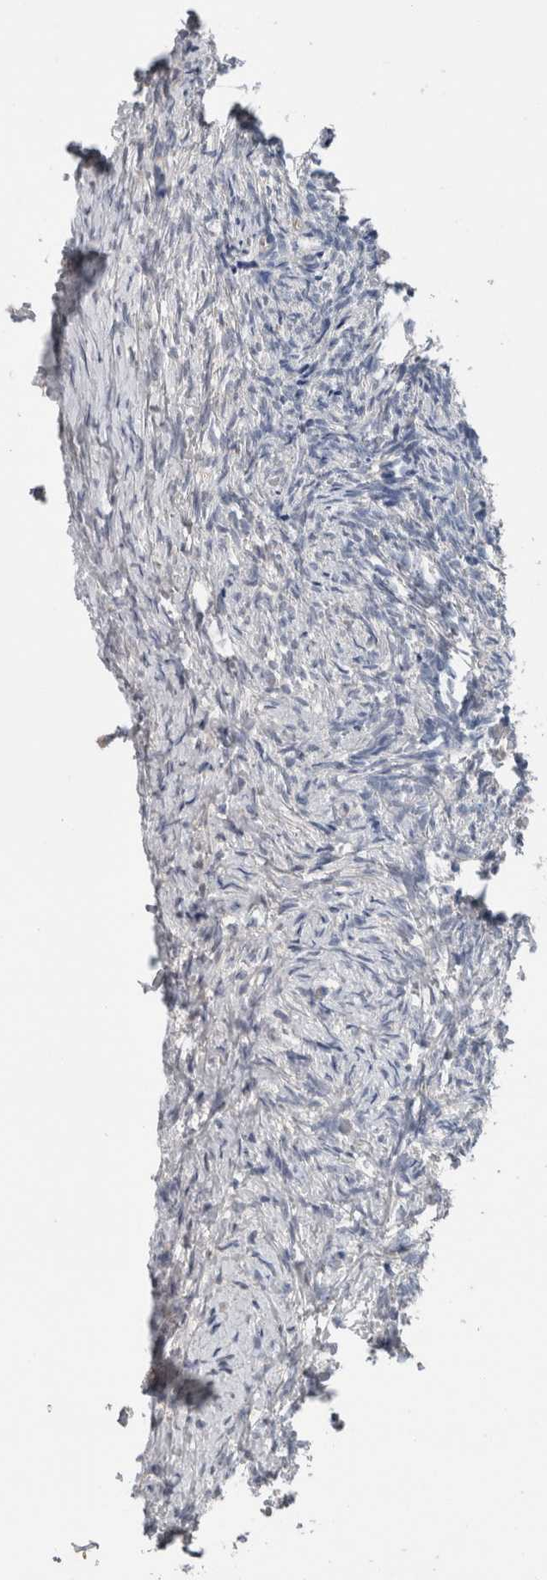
{"staining": {"intensity": "moderate", "quantity": ">75%", "location": "cytoplasmic/membranous"}, "tissue": "ovary", "cell_type": "Follicle cells", "image_type": "normal", "snomed": [{"axis": "morphology", "description": "Normal tissue, NOS"}, {"axis": "topography", "description": "Ovary"}], "caption": "A brown stain shows moderate cytoplasmic/membranous positivity of a protein in follicle cells of benign ovary.", "gene": "CRNN", "patient": {"sex": "female", "age": 41}}